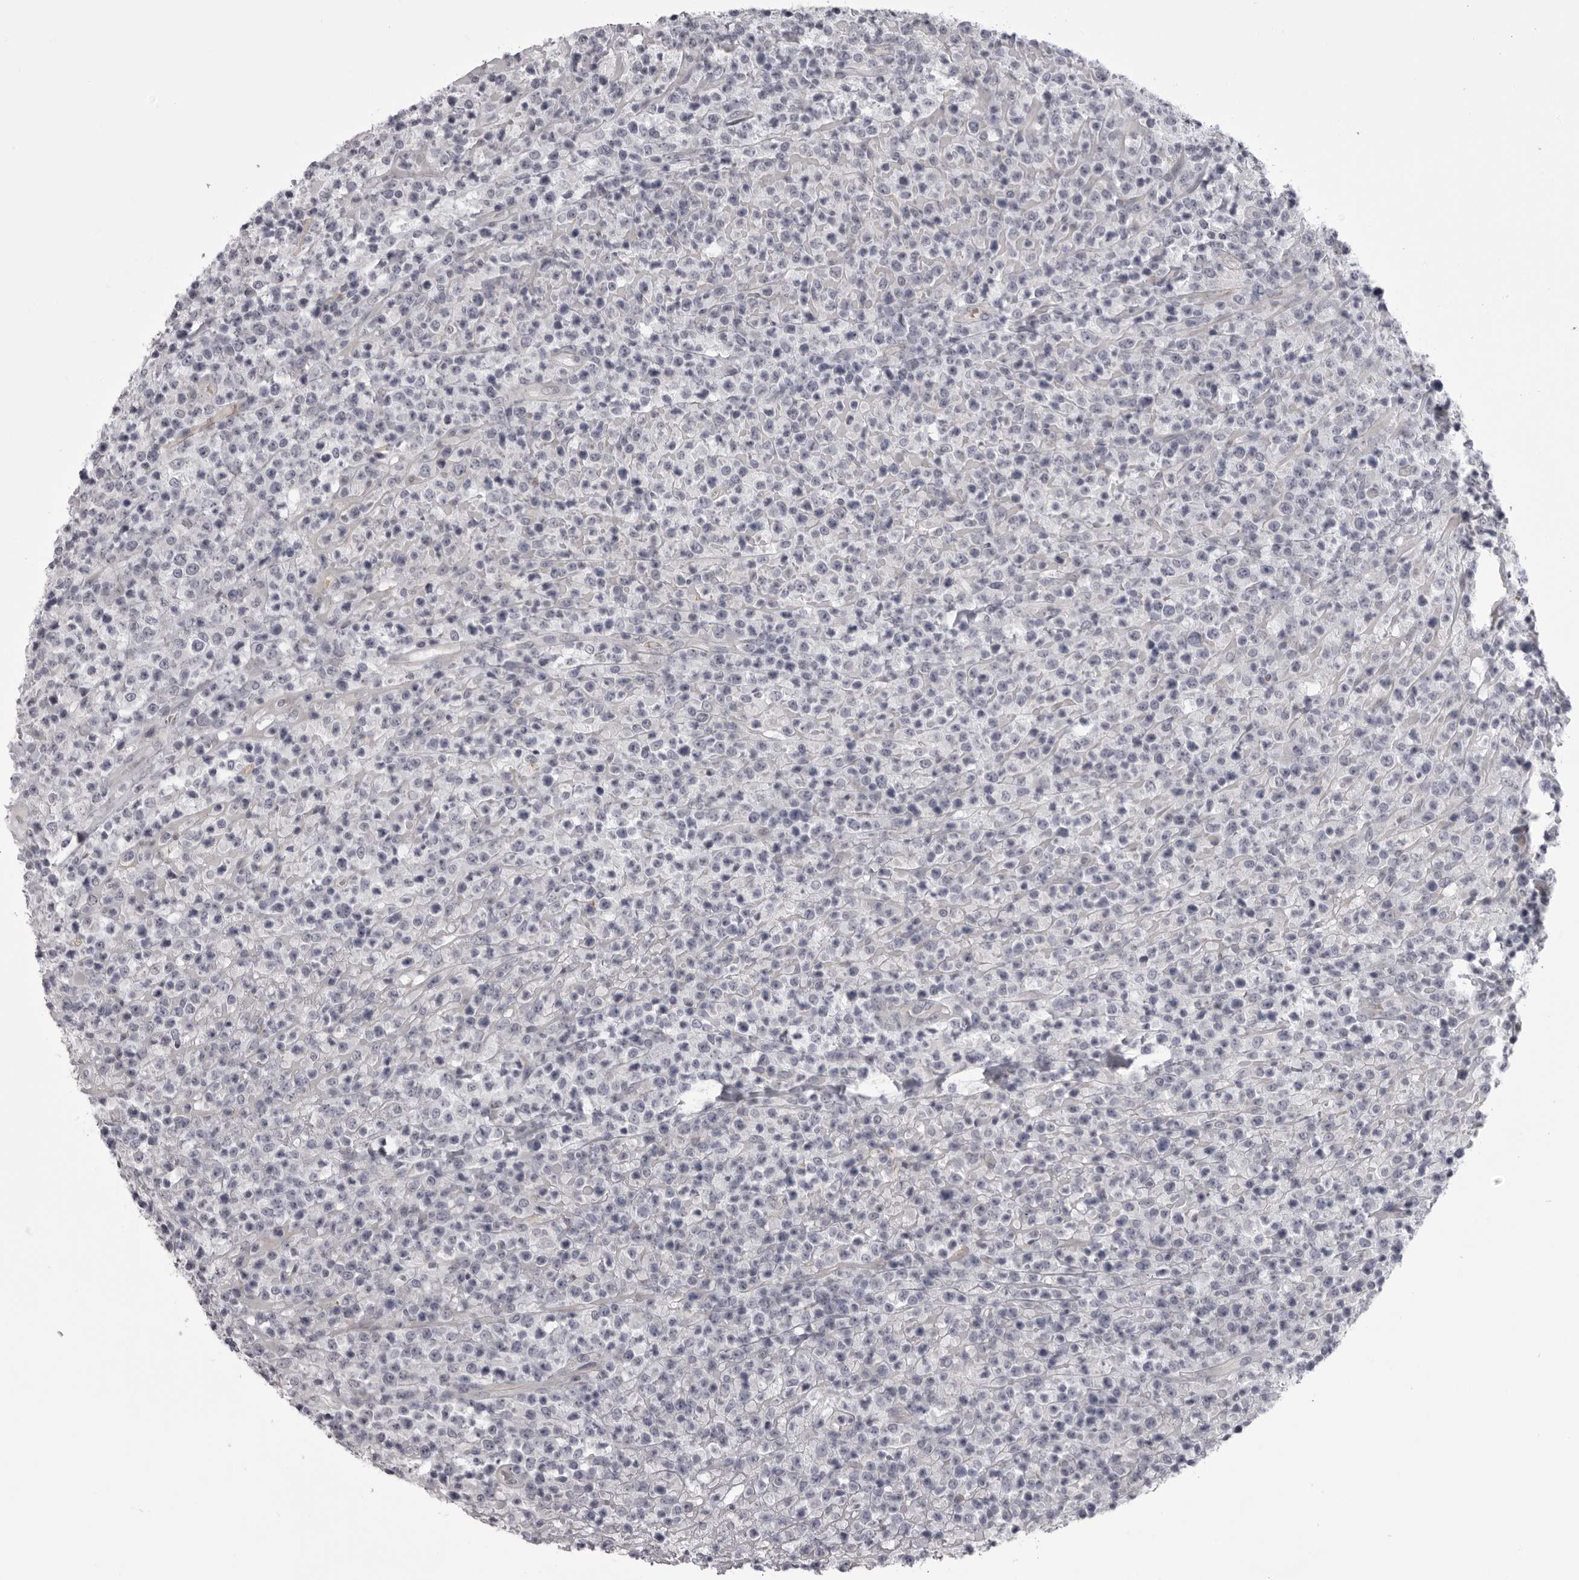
{"staining": {"intensity": "negative", "quantity": "none", "location": "none"}, "tissue": "lymphoma", "cell_type": "Tumor cells", "image_type": "cancer", "snomed": [{"axis": "morphology", "description": "Malignant lymphoma, non-Hodgkin's type, High grade"}, {"axis": "topography", "description": "Colon"}], "caption": "DAB (3,3'-diaminobenzidine) immunohistochemical staining of human lymphoma reveals no significant expression in tumor cells.", "gene": "EPHA10", "patient": {"sex": "female", "age": 53}}